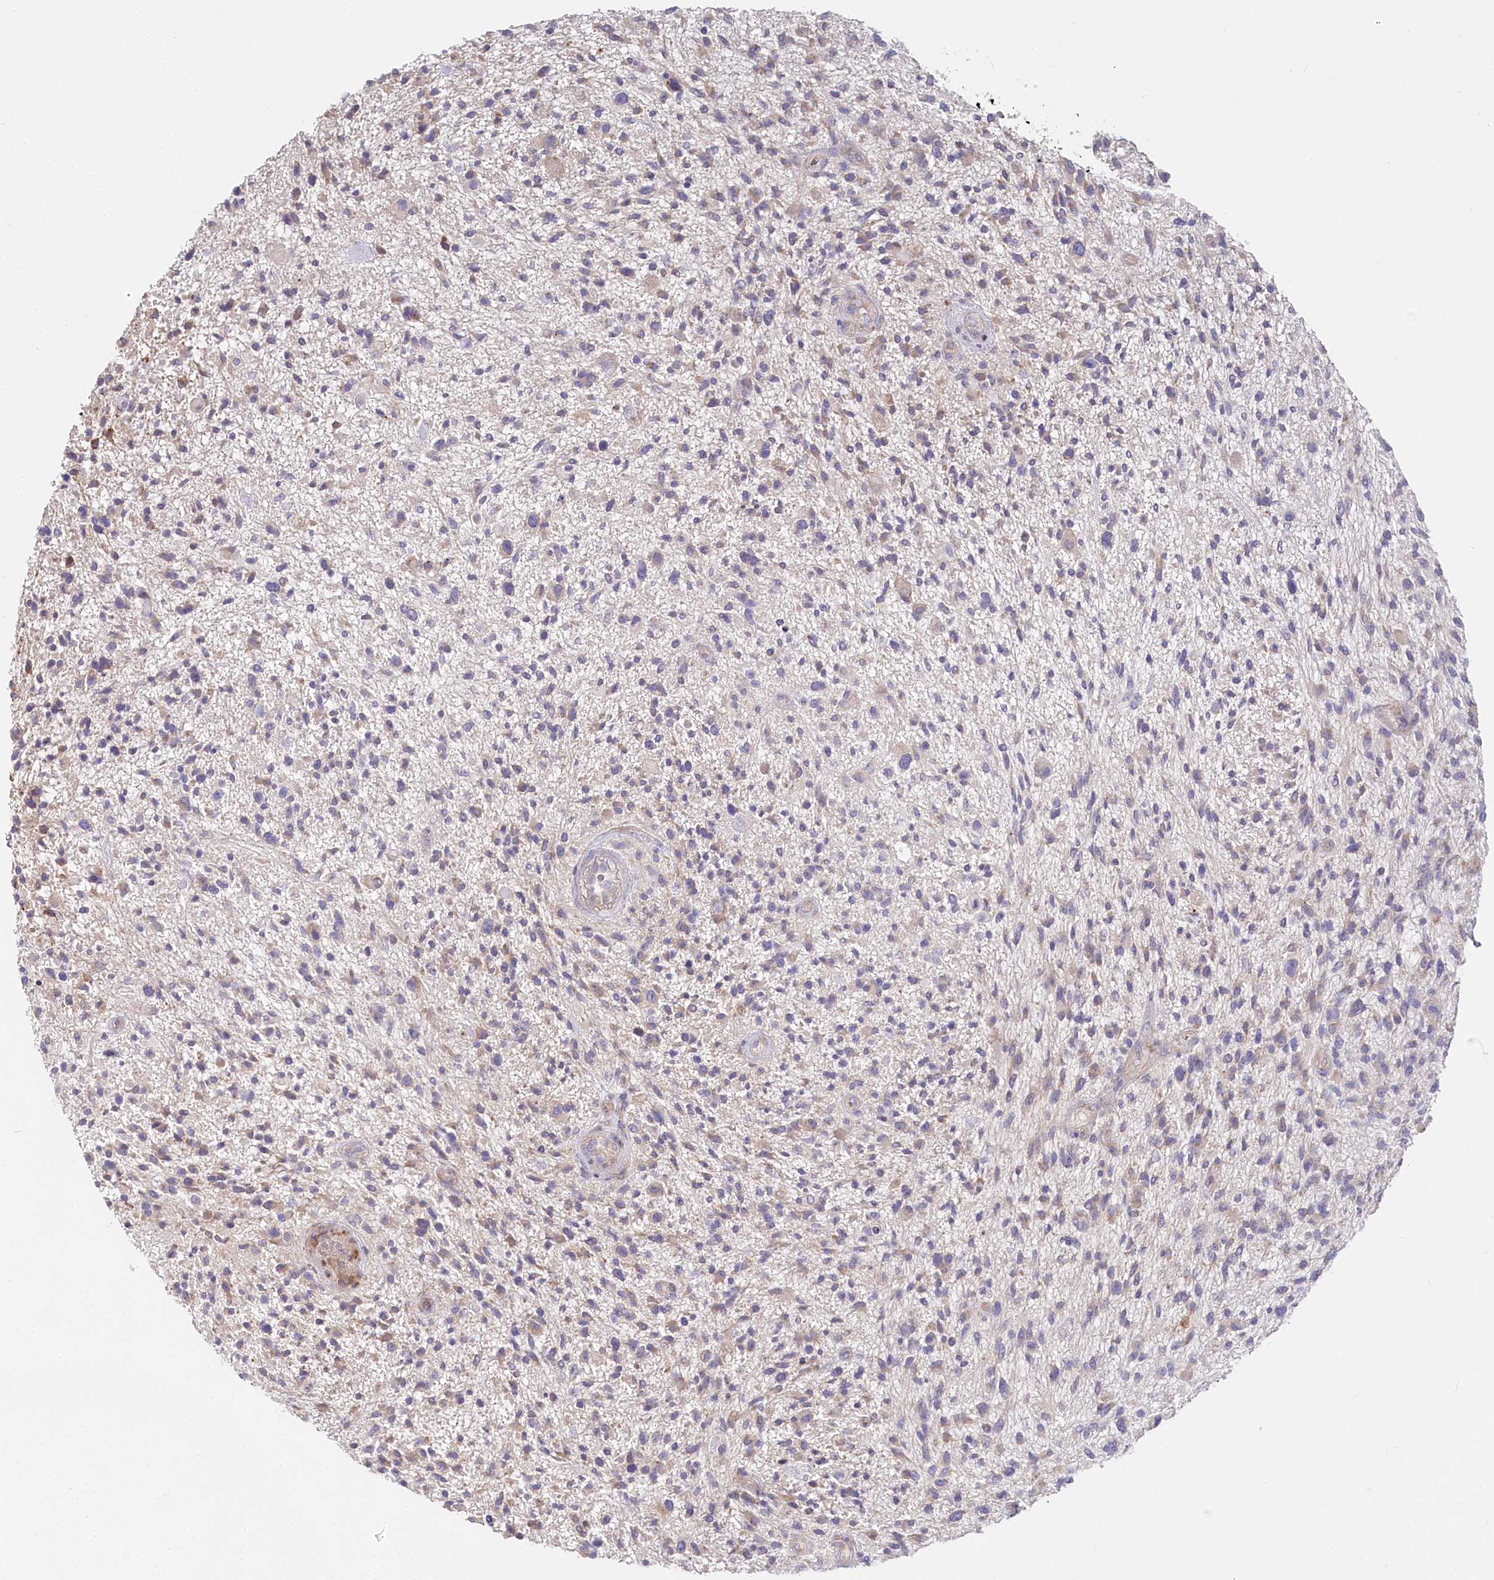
{"staining": {"intensity": "weak", "quantity": "25%-75%", "location": "cytoplasmic/membranous"}, "tissue": "glioma", "cell_type": "Tumor cells", "image_type": "cancer", "snomed": [{"axis": "morphology", "description": "Glioma, malignant, High grade"}, {"axis": "topography", "description": "Brain"}], "caption": "Weak cytoplasmic/membranous expression is appreciated in about 25%-75% of tumor cells in malignant high-grade glioma.", "gene": "POGLUT1", "patient": {"sex": "male", "age": 47}}